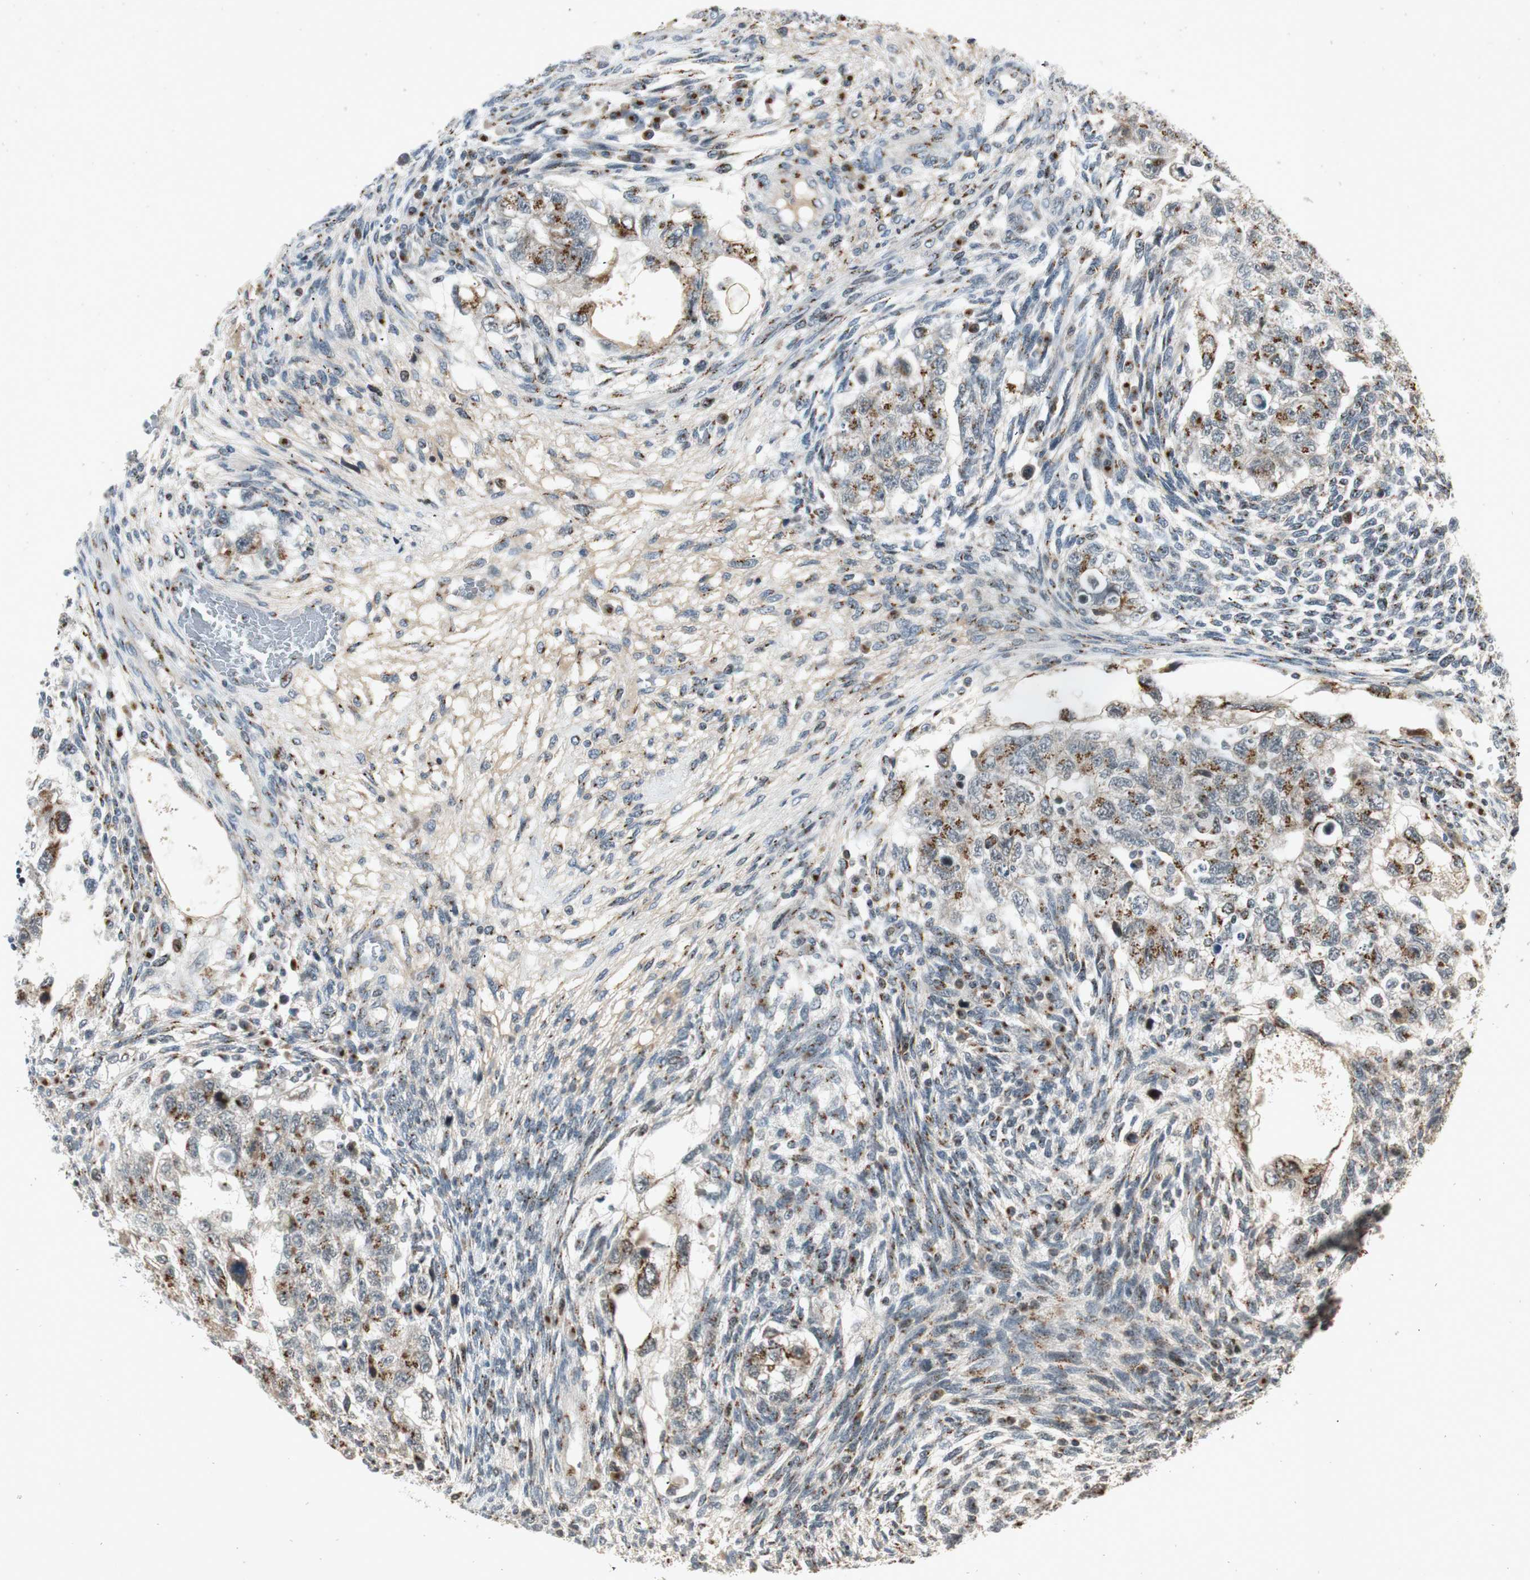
{"staining": {"intensity": "weak", "quantity": ">75%", "location": "cytoplasmic/membranous"}, "tissue": "testis cancer", "cell_type": "Tumor cells", "image_type": "cancer", "snomed": [{"axis": "morphology", "description": "Normal tissue, NOS"}, {"axis": "morphology", "description": "Carcinoma, Embryonal, NOS"}, {"axis": "topography", "description": "Testis"}], "caption": "A histopathology image of human embryonal carcinoma (testis) stained for a protein shows weak cytoplasmic/membranous brown staining in tumor cells.", "gene": "NEO1", "patient": {"sex": "male", "age": 36}}